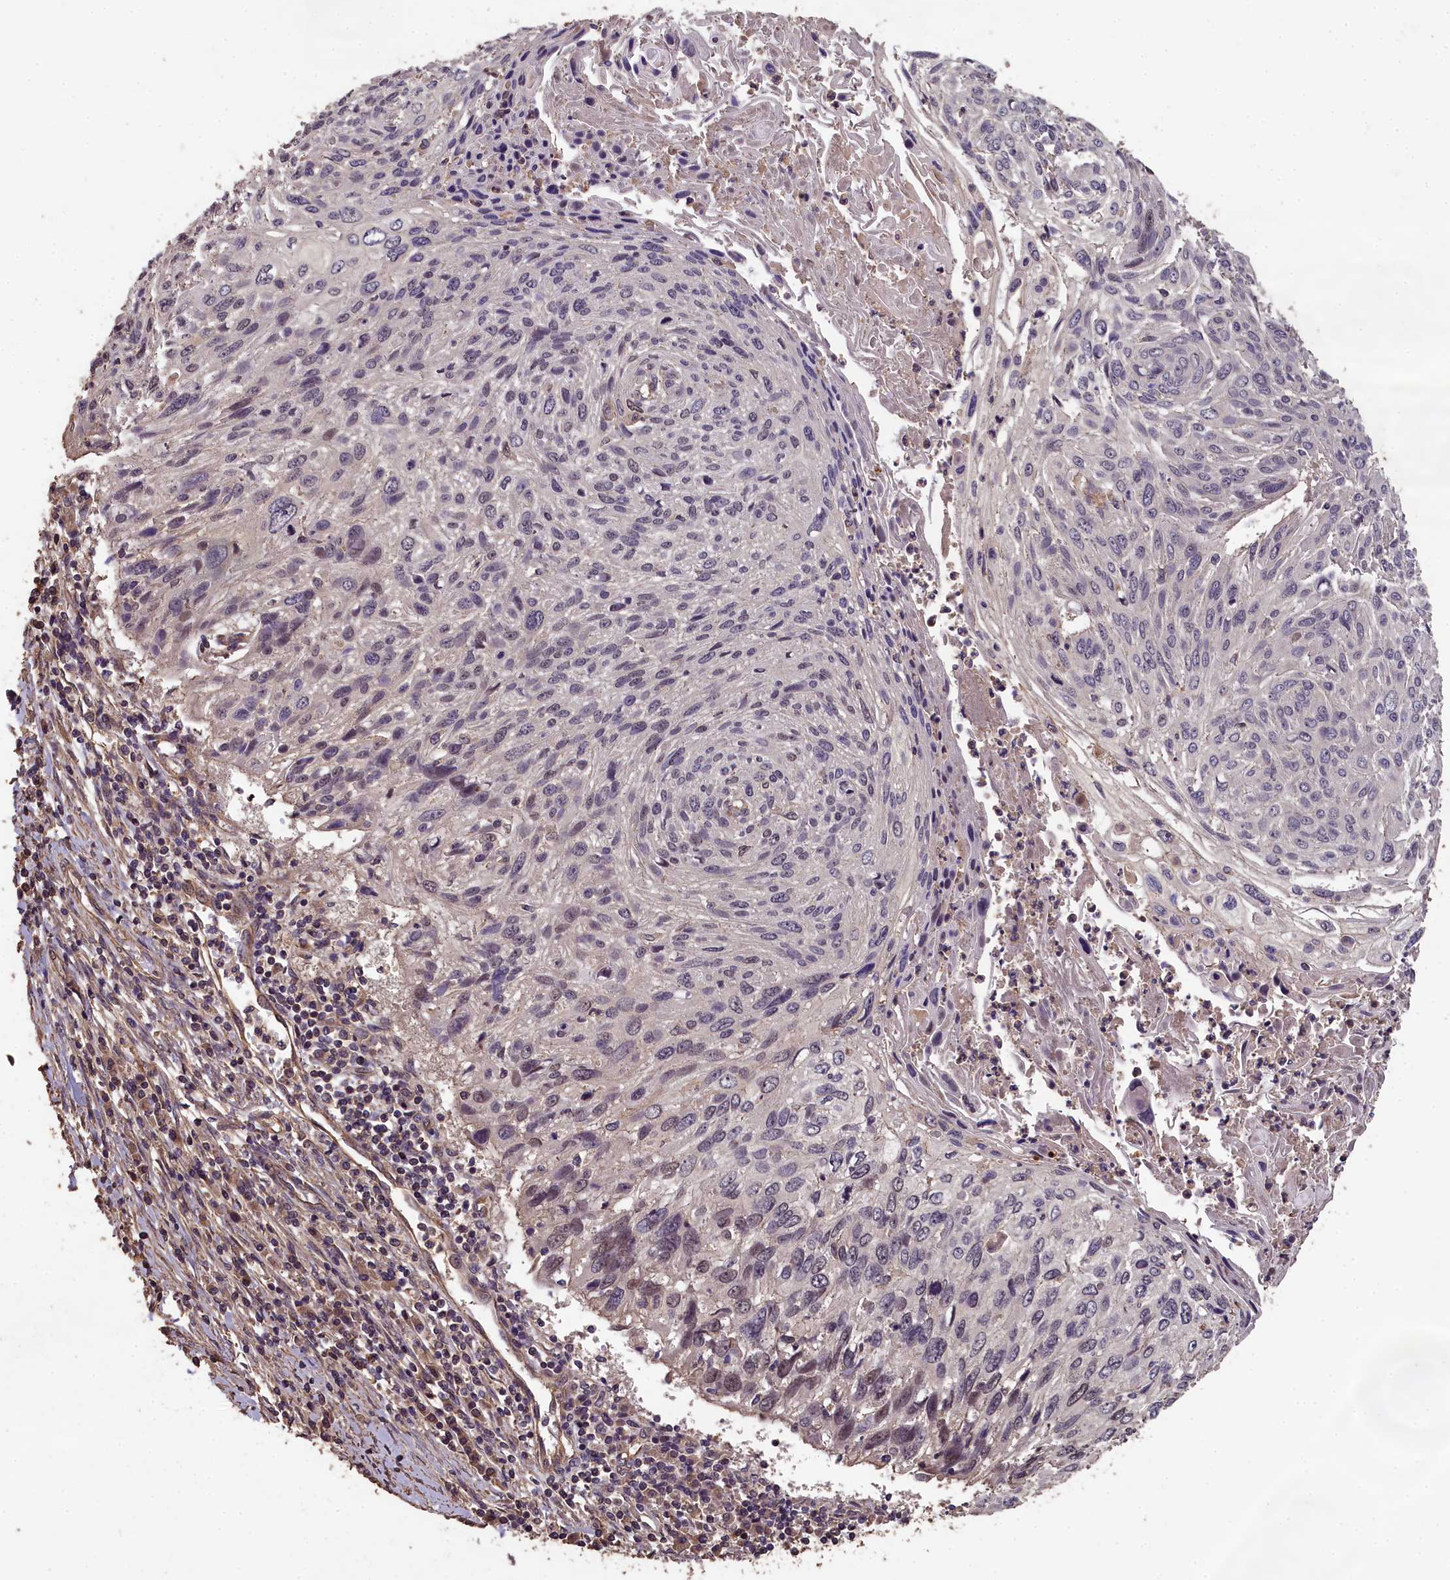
{"staining": {"intensity": "negative", "quantity": "none", "location": "none"}, "tissue": "cervical cancer", "cell_type": "Tumor cells", "image_type": "cancer", "snomed": [{"axis": "morphology", "description": "Squamous cell carcinoma, NOS"}, {"axis": "topography", "description": "Cervix"}], "caption": "A high-resolution image shows immunohistochemistry staining of cervical cancer, which shows no significant positivity in tumor cells.", "gene": "CHD9", "patient": {"sex": "female", "age": 51}}